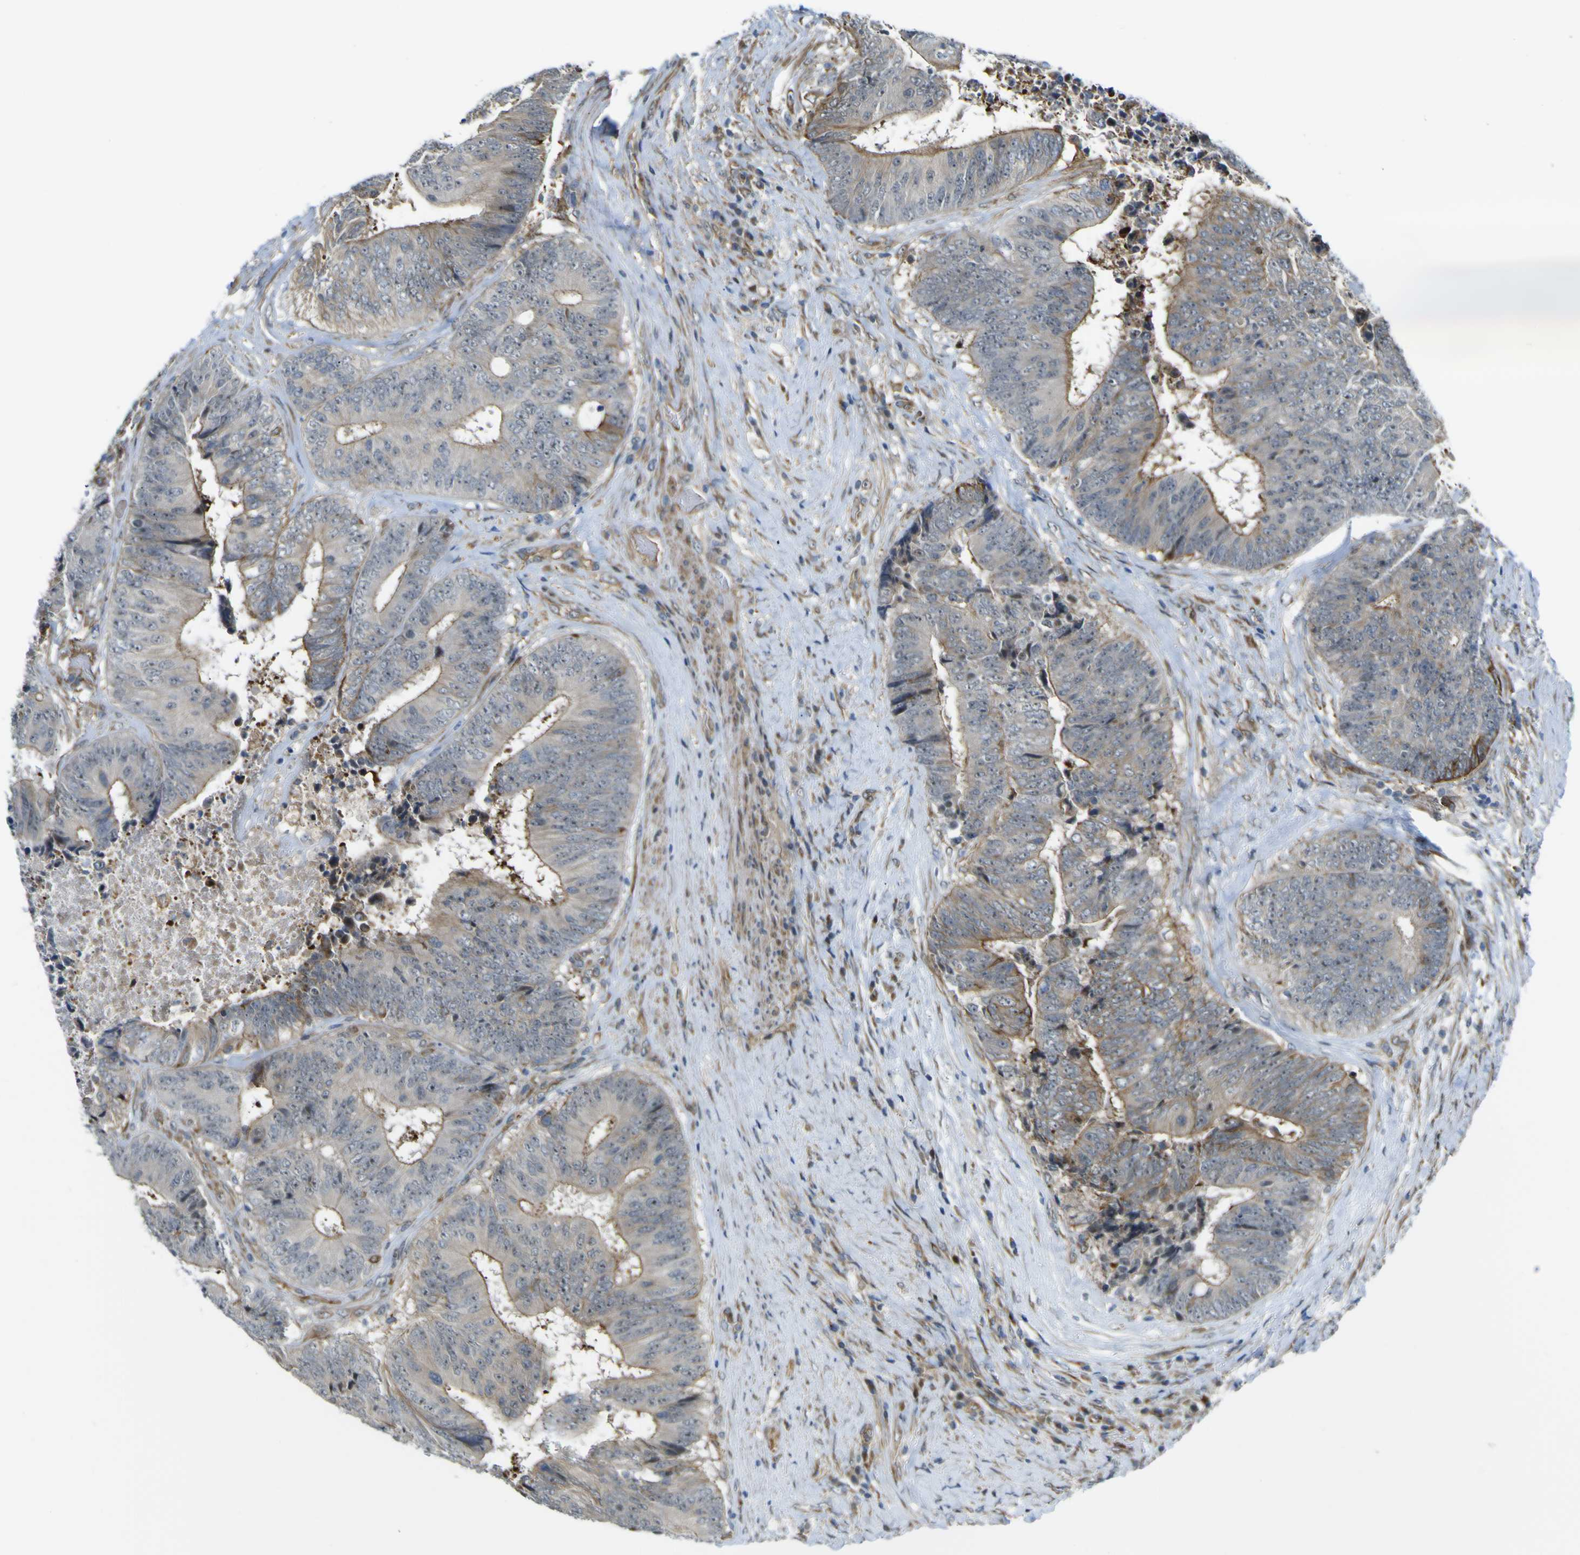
{"staining": {"intensity": "strong", "quantity": ">75%", "location": "cytoplasmic/membranous"}, "tissue": "colorectal cancer", "cell_type": "Tumor cells", "image_type": "cancer", "snomed": [{"axis": "morphology", "description": "Adenocarcinoma, NOS"}, {"axis": "topography", "description": "Rectum"}], "caption": "Colorectal cancer stained with DAB (3,3'-diaminobenzidine) immunohistochemistry shows high levels of strong cytoplasmic/membranous expression in approximately >75% of tumor cells.", "gene": "KDM7A", "patient": {"sex": "male", "age": 72}}